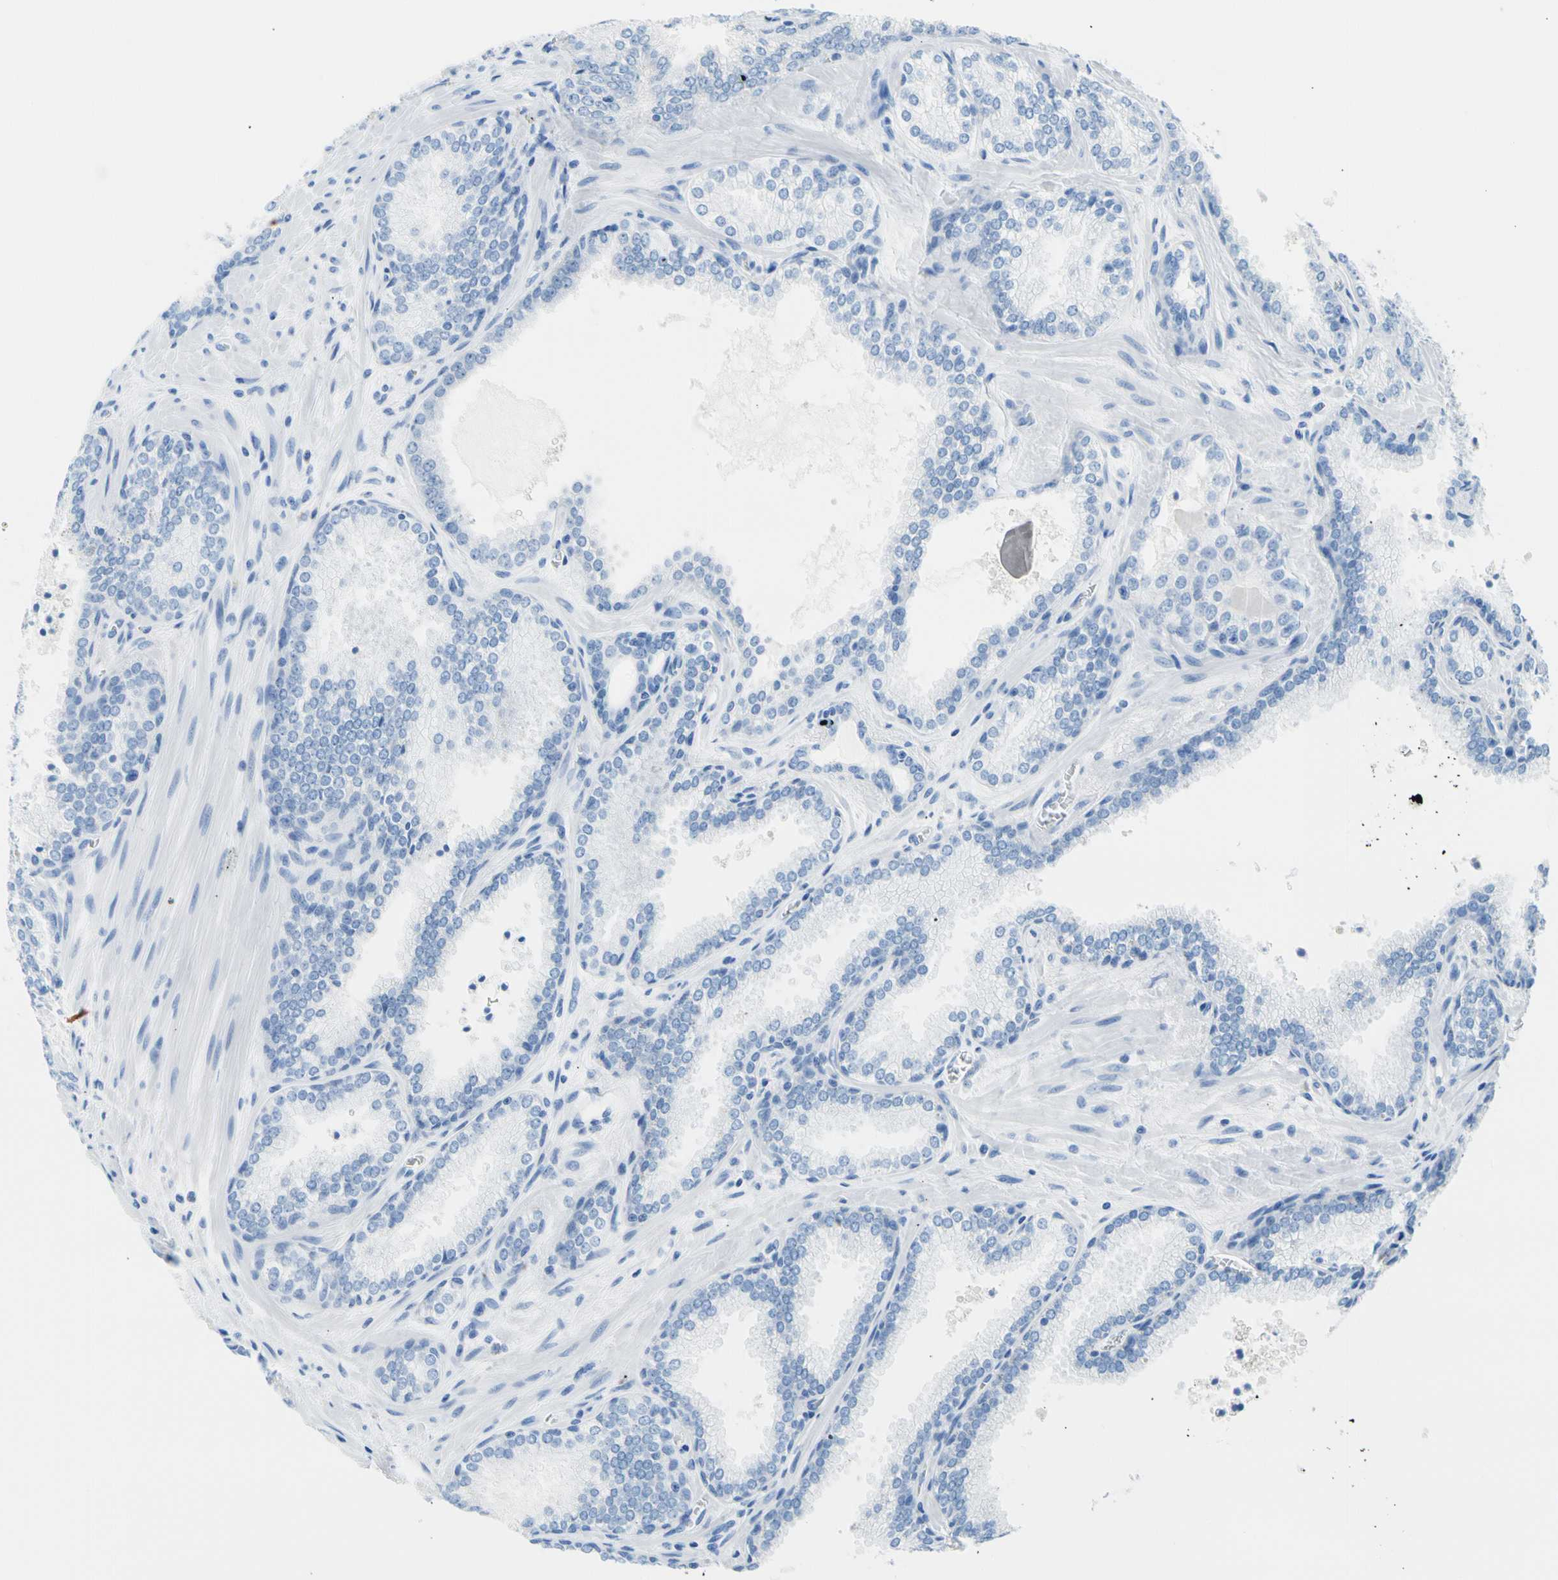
{"staining": {"intensity": "negative", "quantity": "none", "location": "none"}, "tissue": "prostate cancer", "cell_type": "Tumor cells", "image_type": "cancer", "snomed": [{"axis": "morphology", "description": "Adenocarcinoma, Low grade"}, {"axis": "topography", "description": "Prostate"}], "caption": "Human prostate cancer (adenocarcinoma (low-grade)) stained for a protein using immunohistochemistry (IHC) shows no staining in tumor cells.", "gene": "CEL", "patient": {"sex": "male", "age": 60}}